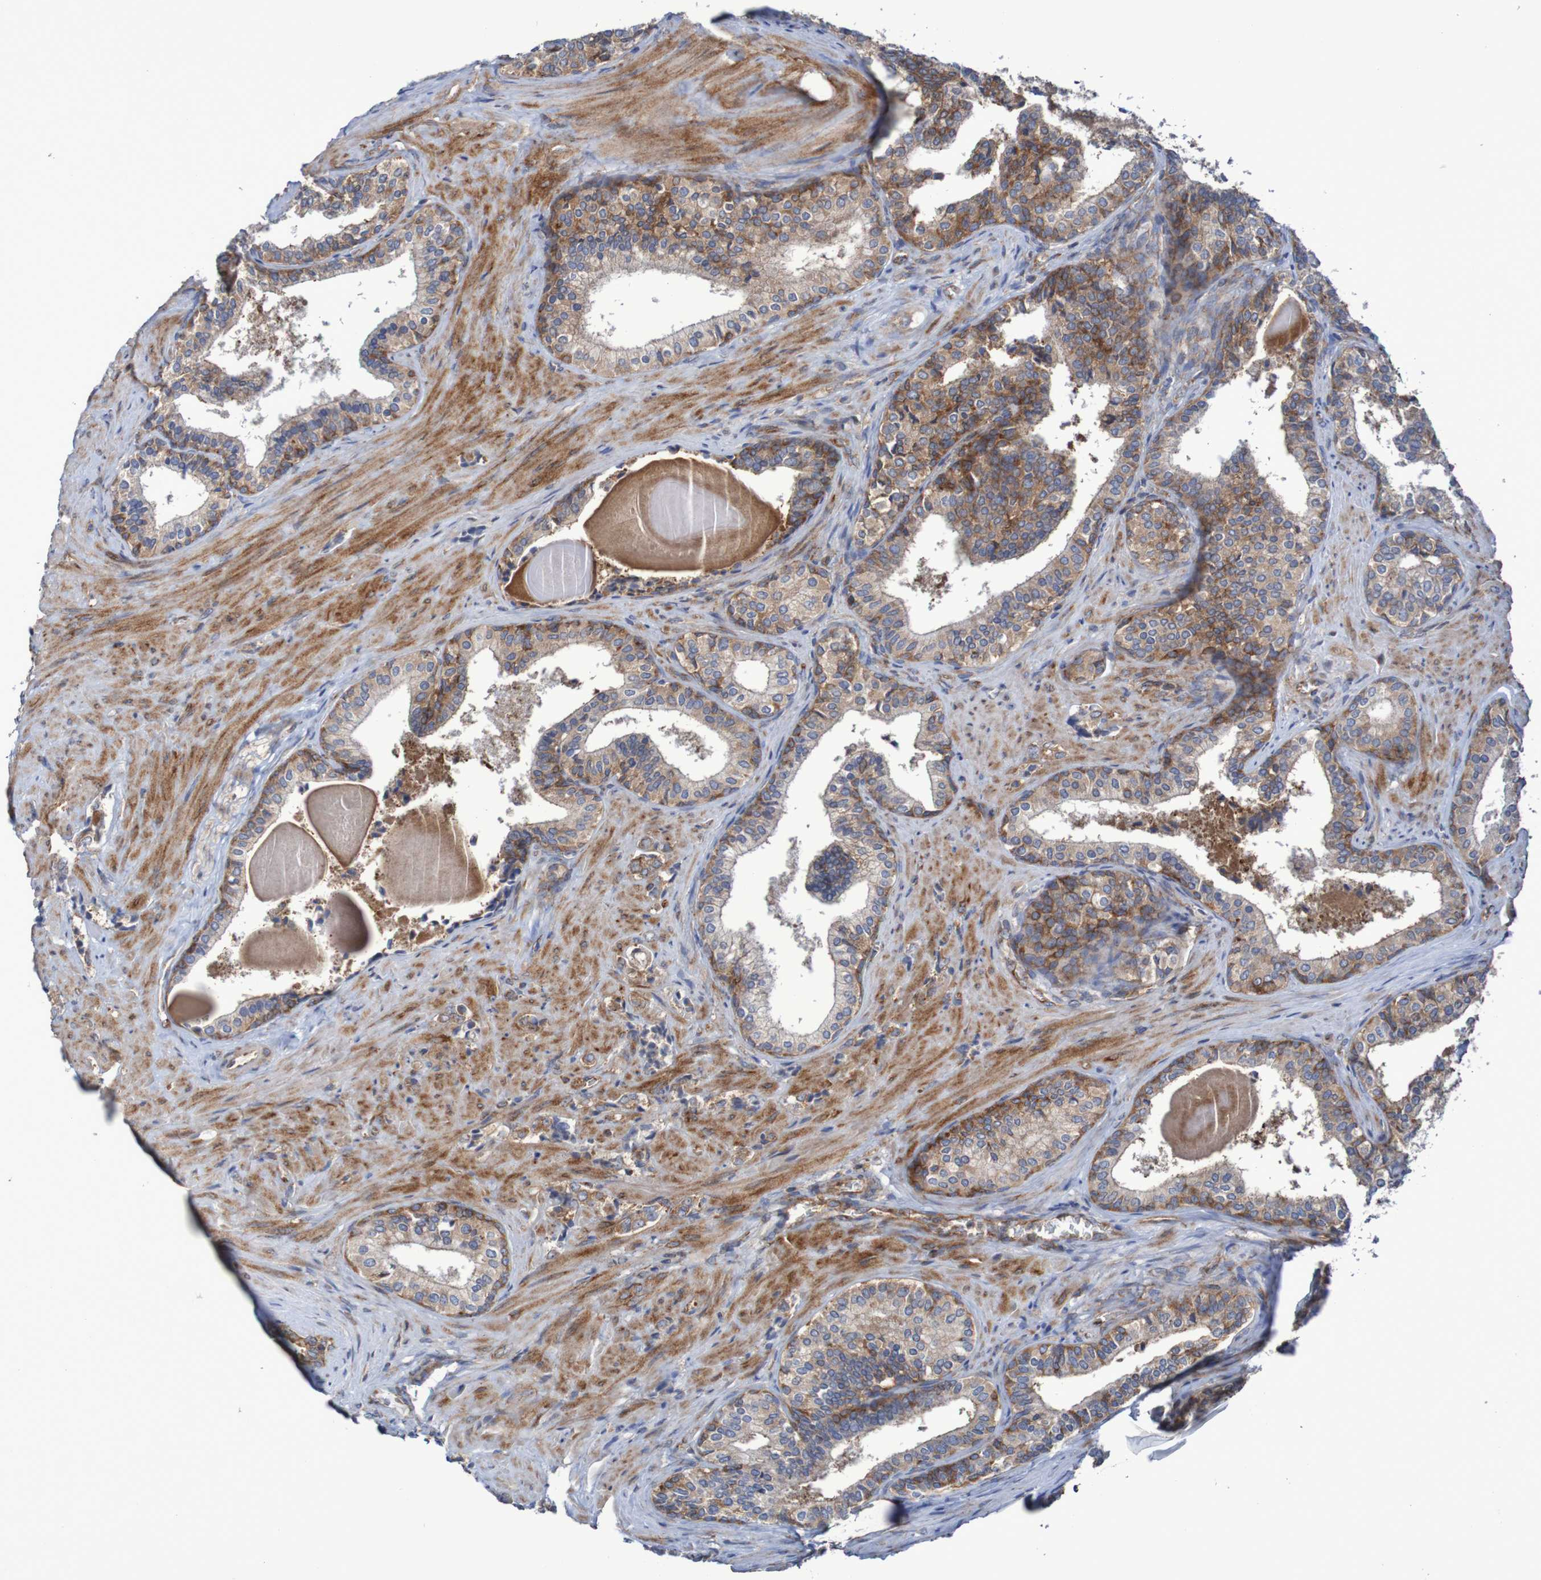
{"staining": {"intensity": "weak", "quantity": "25%-75%", "location": "cytoplasmic/membranous"}, "tissue": "prostate cancer", "cell_type": "Tumor cells", "image_type": "cancer", "snomed": [{"axis": "morphology", "description": "Adenocarcinoma, Low grade"}, {"axis": "topography", "description": "Prostate"}], "caption": "This is a histology image of immunohistochemistry (IHC) staining of prostate adenocarcinoma (low-grade), which shows weak expression in the cytoplasmic/membranous of tumor cells.", "gene": "FXR2", "patient": {"sex": "male", "age": 60}}